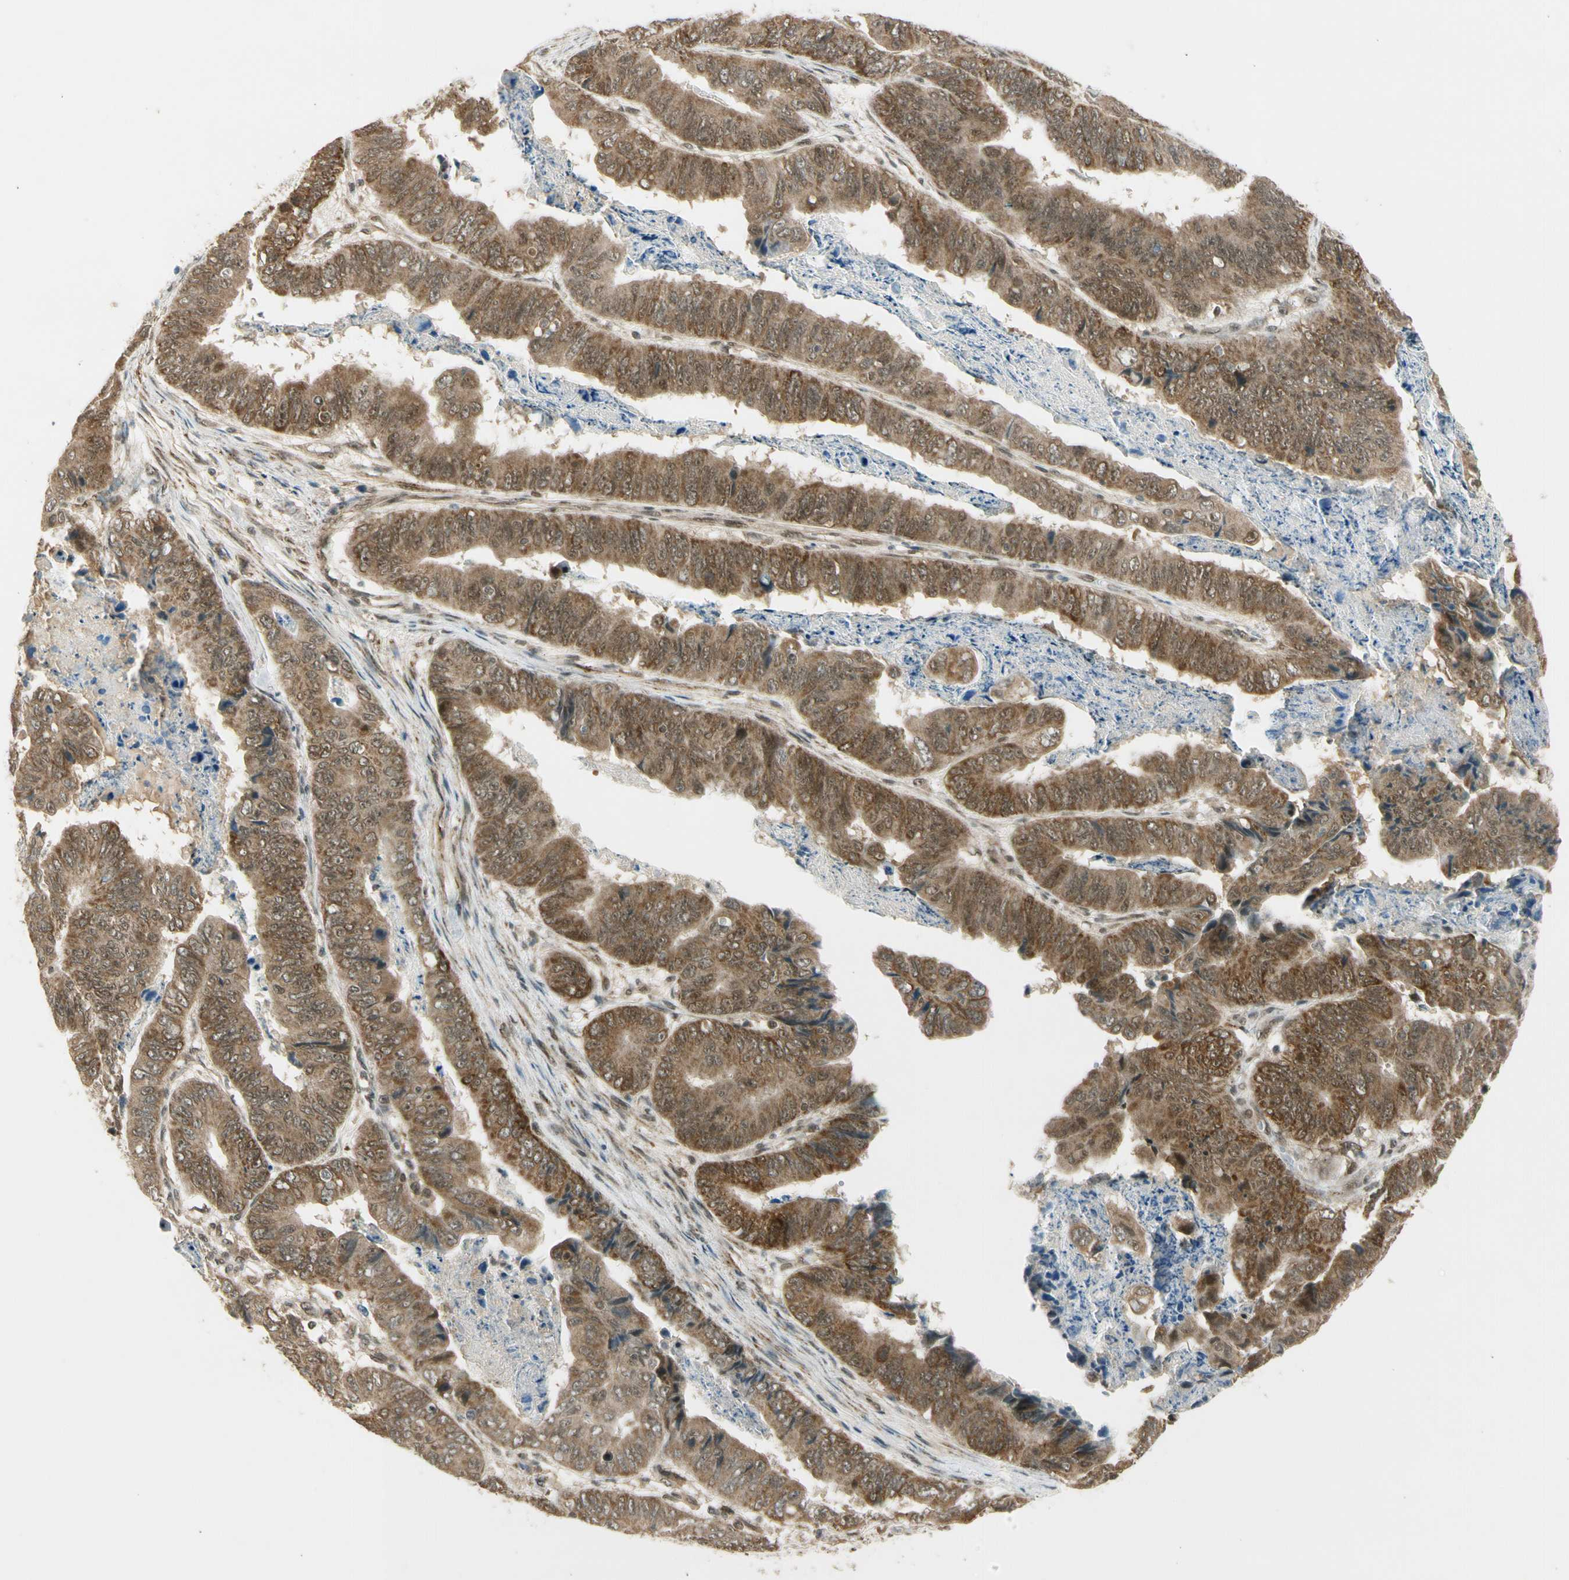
{"staining": {"intensity": "moderate", "quantity": ">75%", "location": "cytoplasmic/membranous,nuclear"}, "tissue": "stomach cancer", "cell_type": "Tumor cells", "image_type": "cancer", "snomed": [{"axis": "morphology", "description": "Adenocarcinoma, NOS"}, {"axis": "topography", "description": "Stomach, lower"}], "caption": "Protein staining displays moderate cytoplasmic/membranous and nuclear positivity in about >75% of tumor cells in stomach adenocarcinoma. (DAB (3,3'-diaminobenzidine) = brown stain, brightfield microscopy at high magnification).", "gene": "ZNF135", "patient": {"sex": "male", "age": 77}}